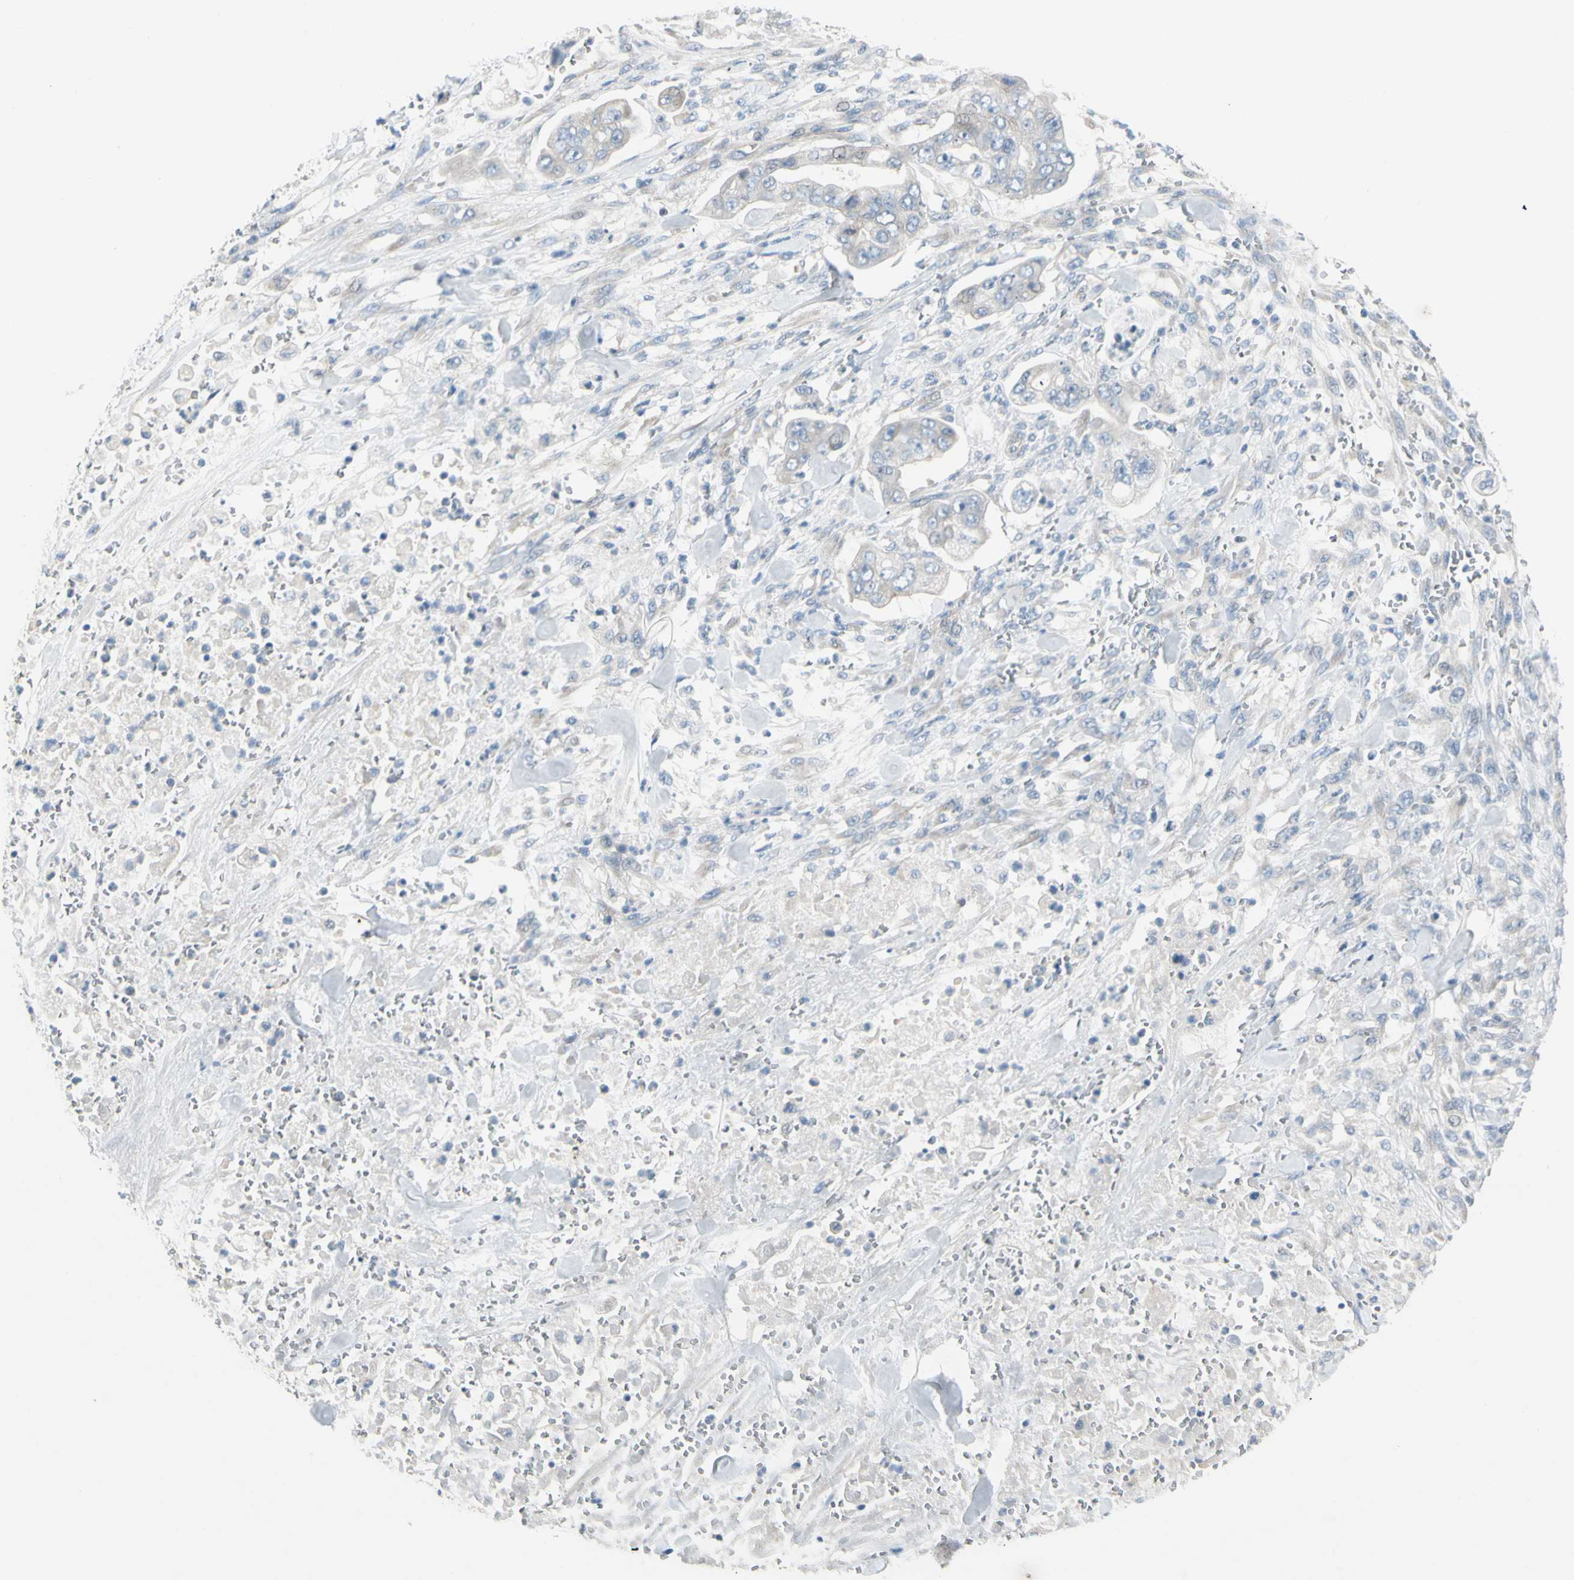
{"staining": {"intensity": "negative", "quantity": "none", "location": "none"}, "tissue": "stomach cancer", "cell_type": "Tumor cells", "image_type": "cancer", "snomed": [{"axis": "morphology", "description": "Adenocarcinoma, NOS"}, {"axis": "topography", "description": "Stomach"}], "caption": "Protein analysis of stomach adenocarcinoma exhibits no significant positivity in tumor cells.", "gene": "CYP2E1", "patient": {"sex": "male", "age": 62}}